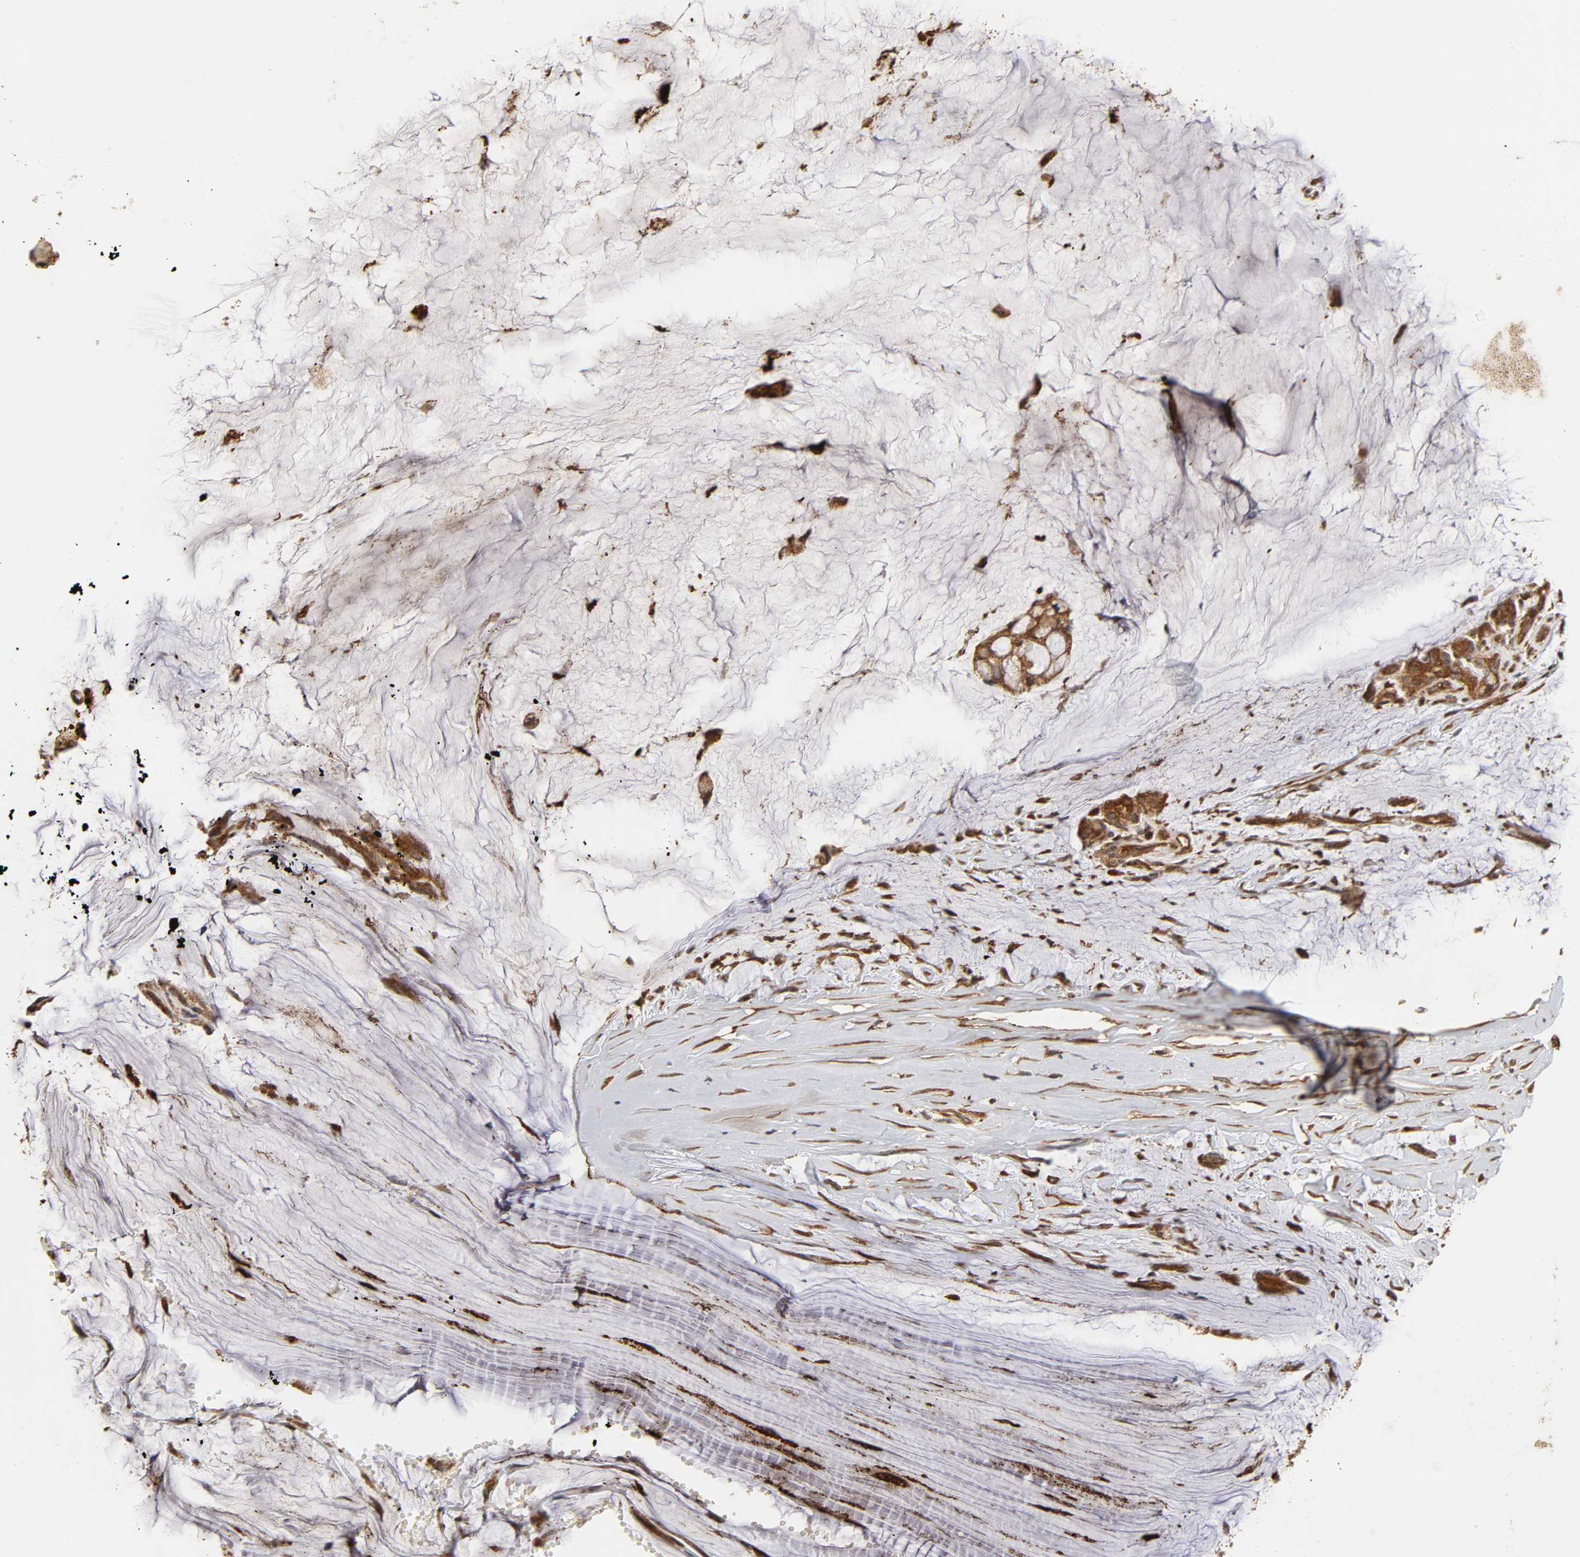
{"staining": {"intensity": "strong", "quantity": ">75%", "location": "cytoplasmic/membranous"}, "tissue": "ovarian cancer", "cell_type": "Tumor cells", "image_type": "cancer", "snomed": [{"axis": "morphology", "description": "Cystadenocarcinoma, mucinous, NOS"}, {"axis": "topography", "description": "Ovary"}], "caption": "A brown stain shows strong cytoplasmic/membranous expression of a protein in mucinous cystadenocarcinoma (ovarian) tumor cells. (DAB = brown stain, brightfield microscopy at high magnification).", "gene": "IKBKB", "patient": {"sex": "female", "age": 39}}